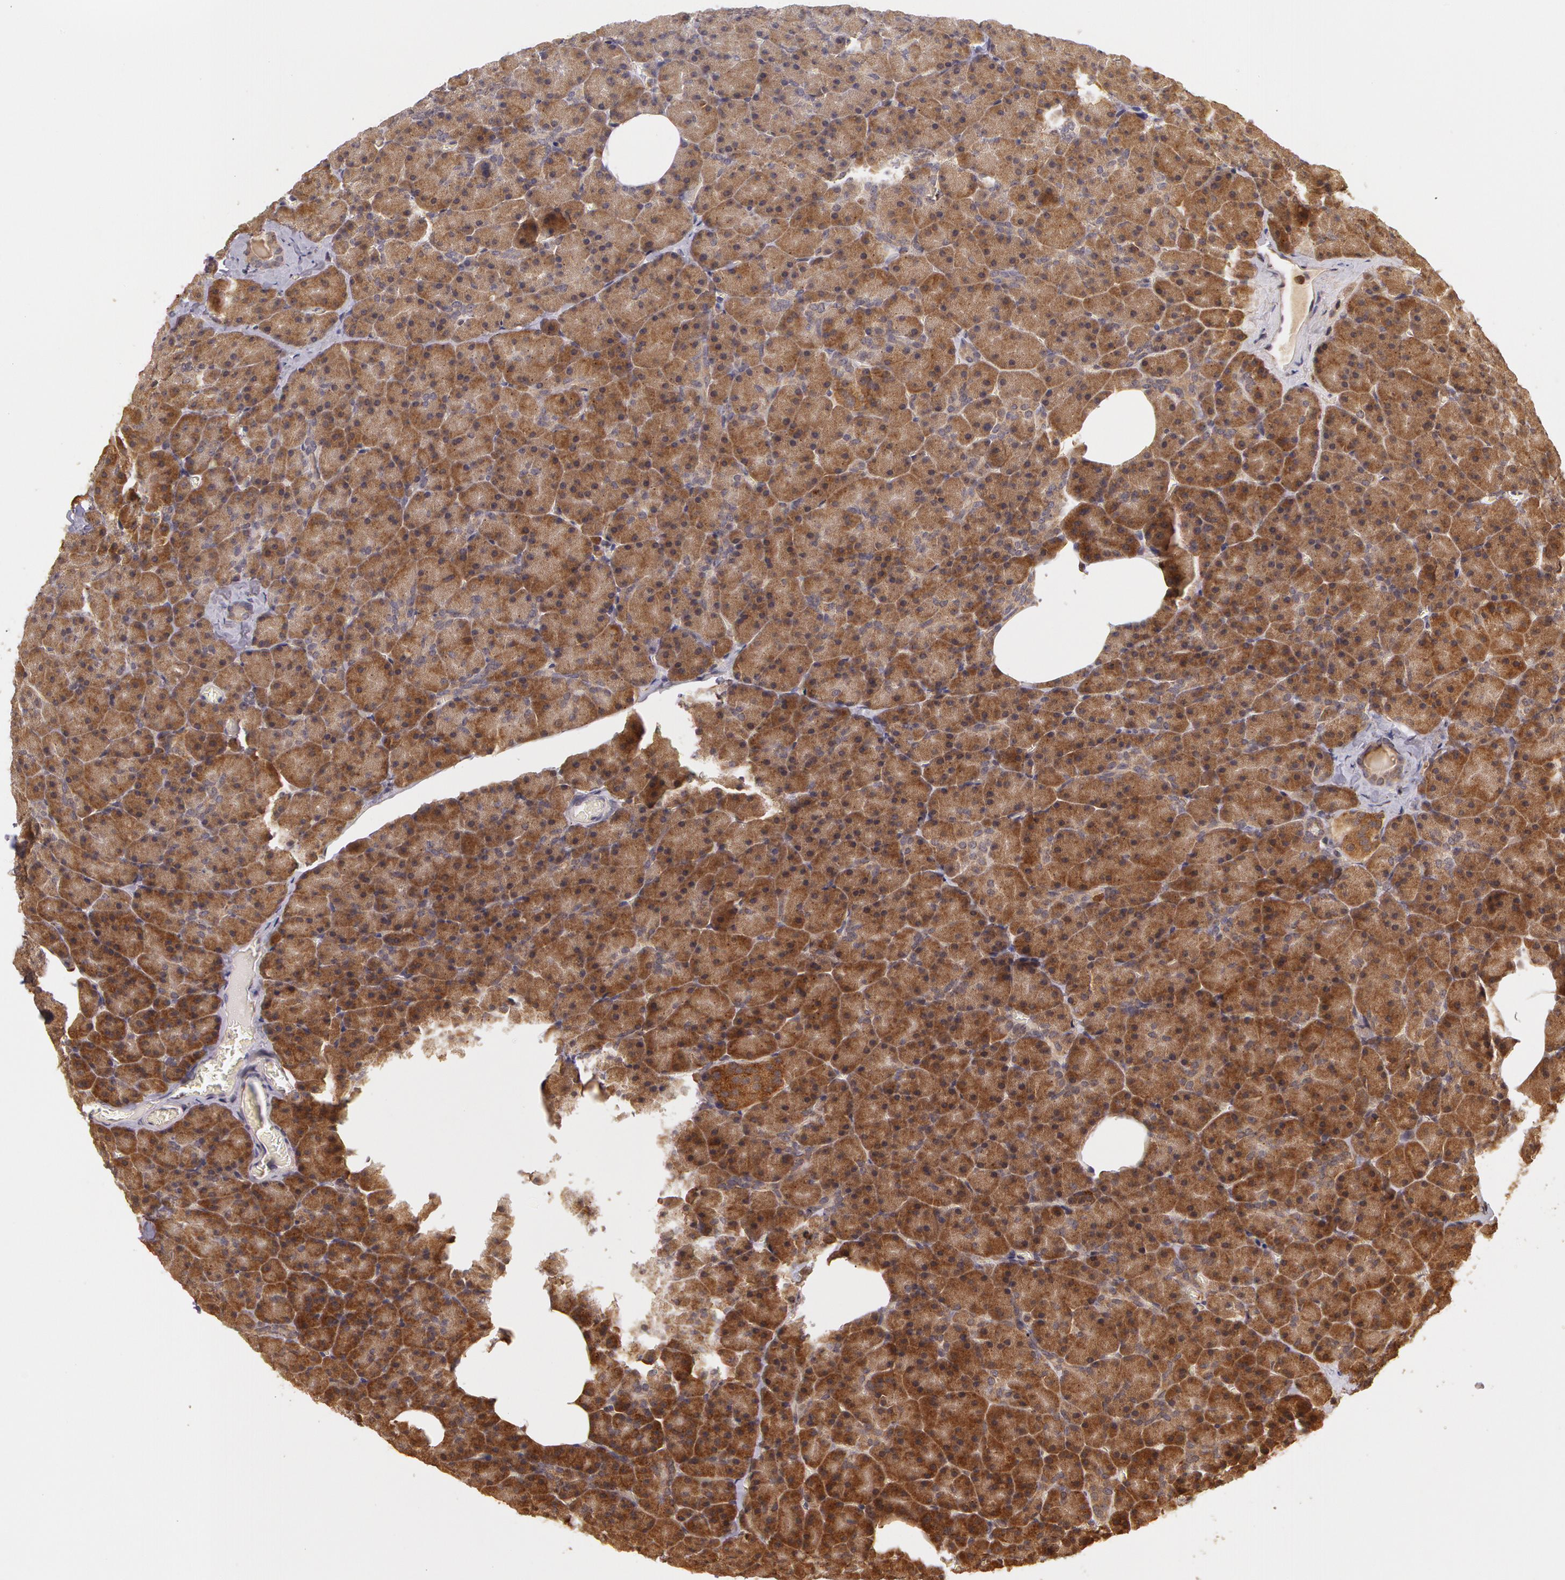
{"staining": {"intensity": "strong", "quantity": ">75%", "location": "cytoplasmic/membranous"}, "tissue": "pancreas", "cell_type": "Exocrine glandular cells", "image_type": "normal", "snomed": [{"axis": "morphology", "description": "Normal tissue, NOS"}, {"axis": "topography", "description": "Pancreas"}], "caption": "DAB immunohistochemical staining of benign pancreas exhibits strong cytoplasmic/membranous protein expression in approximately >75% of exocrine glandular cells.", "gene": "ASCC2", "patient": {"sex": "female", "age": 35}}